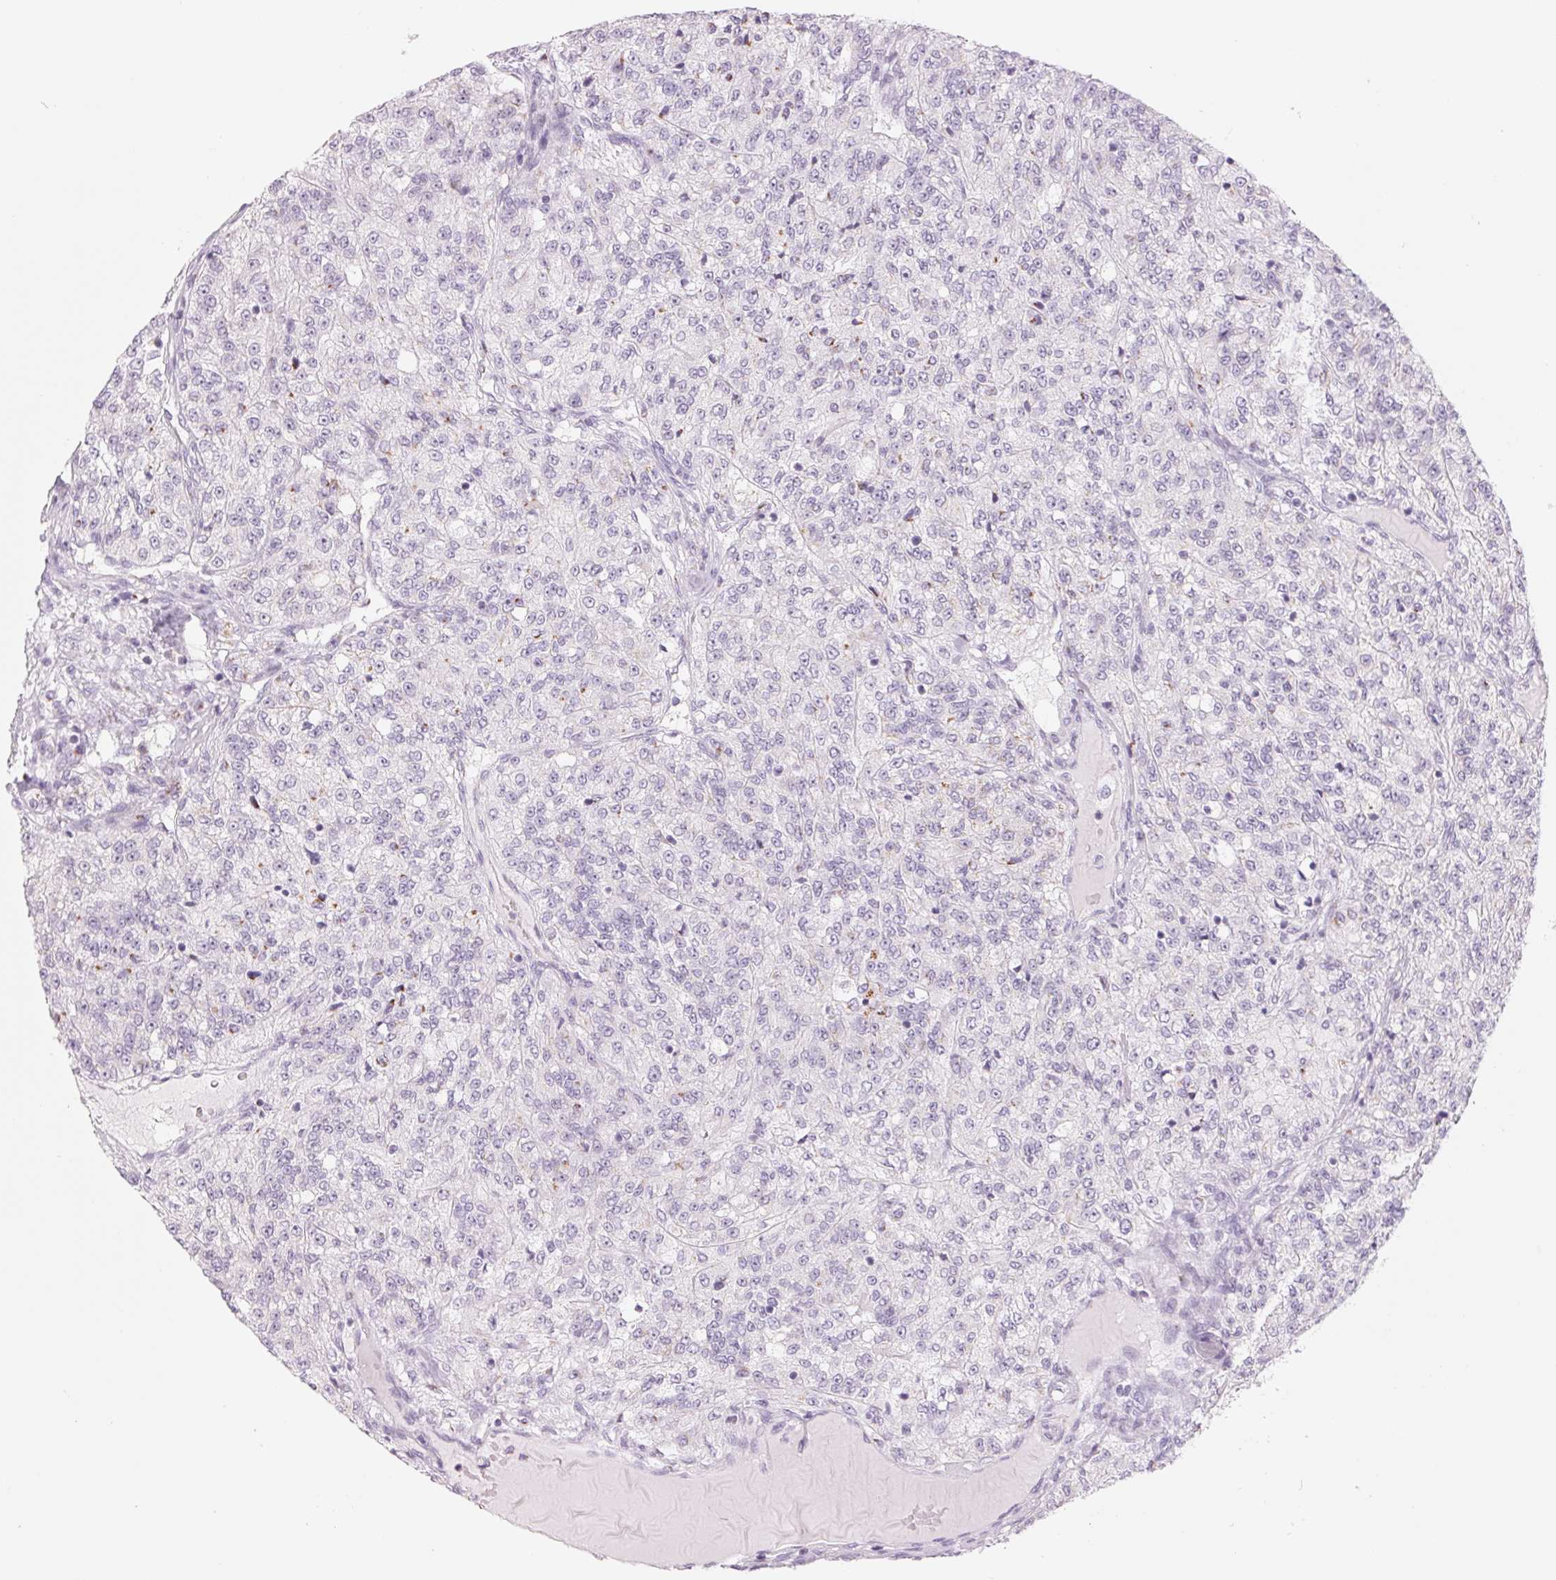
{"staining": {"intensity": "negative", "quantity": "none", "location": "none"}, "tissue": "renal cancer", "cell_type": "Tumor cells", "image_type": "cancer", "snomed": [{"axis": "morphology", "description": "Adenocarcinoma, NOS"}, {"axis": "topography", "description": "Kidney"}], "caption": "A high-resolution photomicrograph shows immunohistochemistry staining of renal adenocarcinoma, which demonstrates no significant expression in tumor cells.", "gene": "GALNT7", "patient": {"sex": "female", "age": 63}}